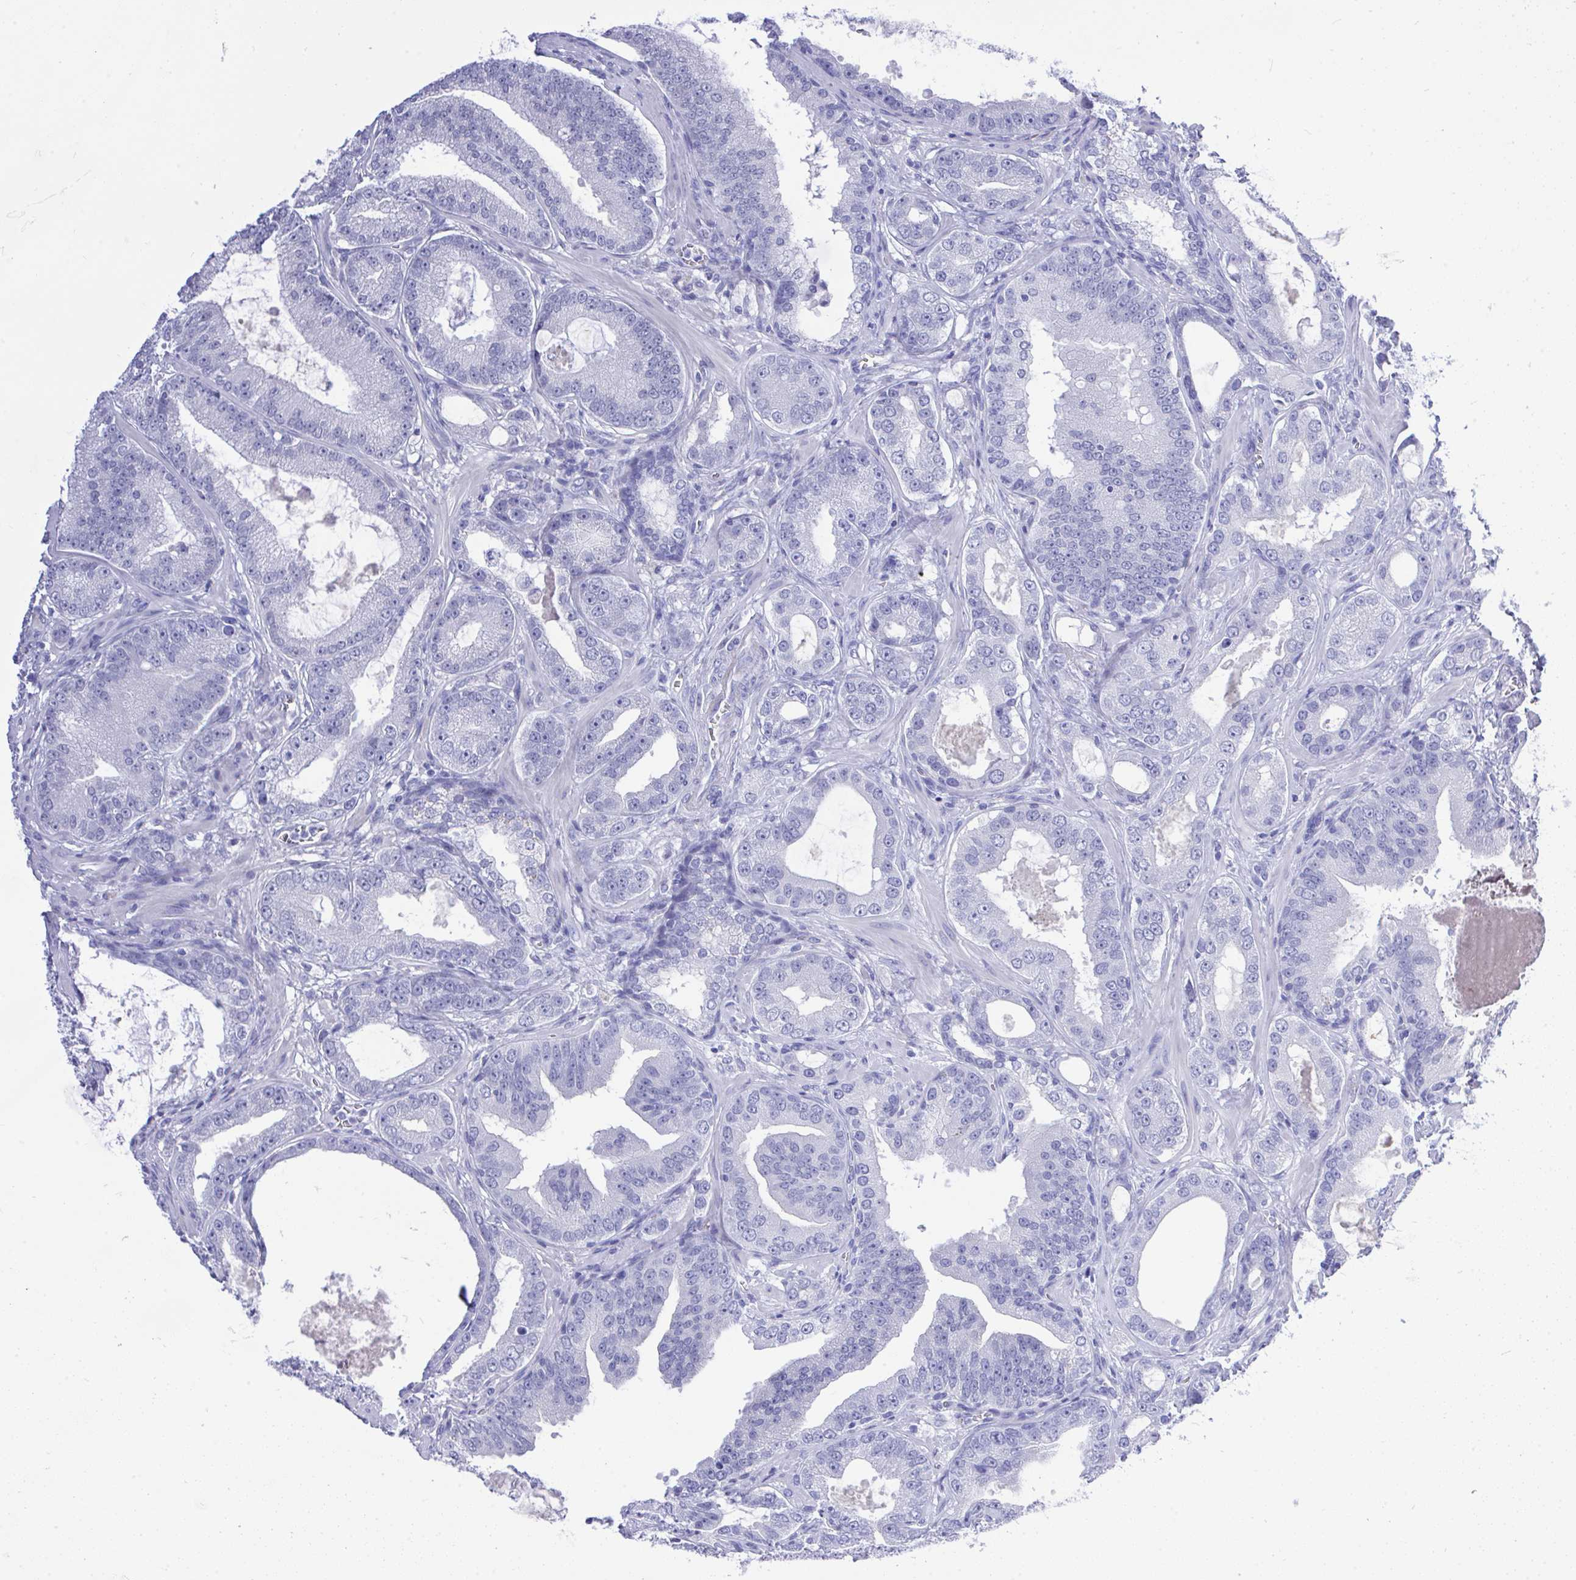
{"staining": {"intensity": "negative", "quantity": "none", "location": "none"}, "tissue": "prostate cancer", "cell_type": "Tumor cells", "image_type": "cancer", "snomed": [{"axis": "morphology", "description": "Adenocarcinoma, High grade"}, {"axis": "topography", "description": "Prostate"}], "caption": "Immunohistochemistry photomicrograph of adenocarcinoma (high-grade) (prostate) stained for a protein (brown), which demonstrates no expression in tumor cells.", "gene": "MS4A12", "patient": {"sex": "male", "age": 65}}